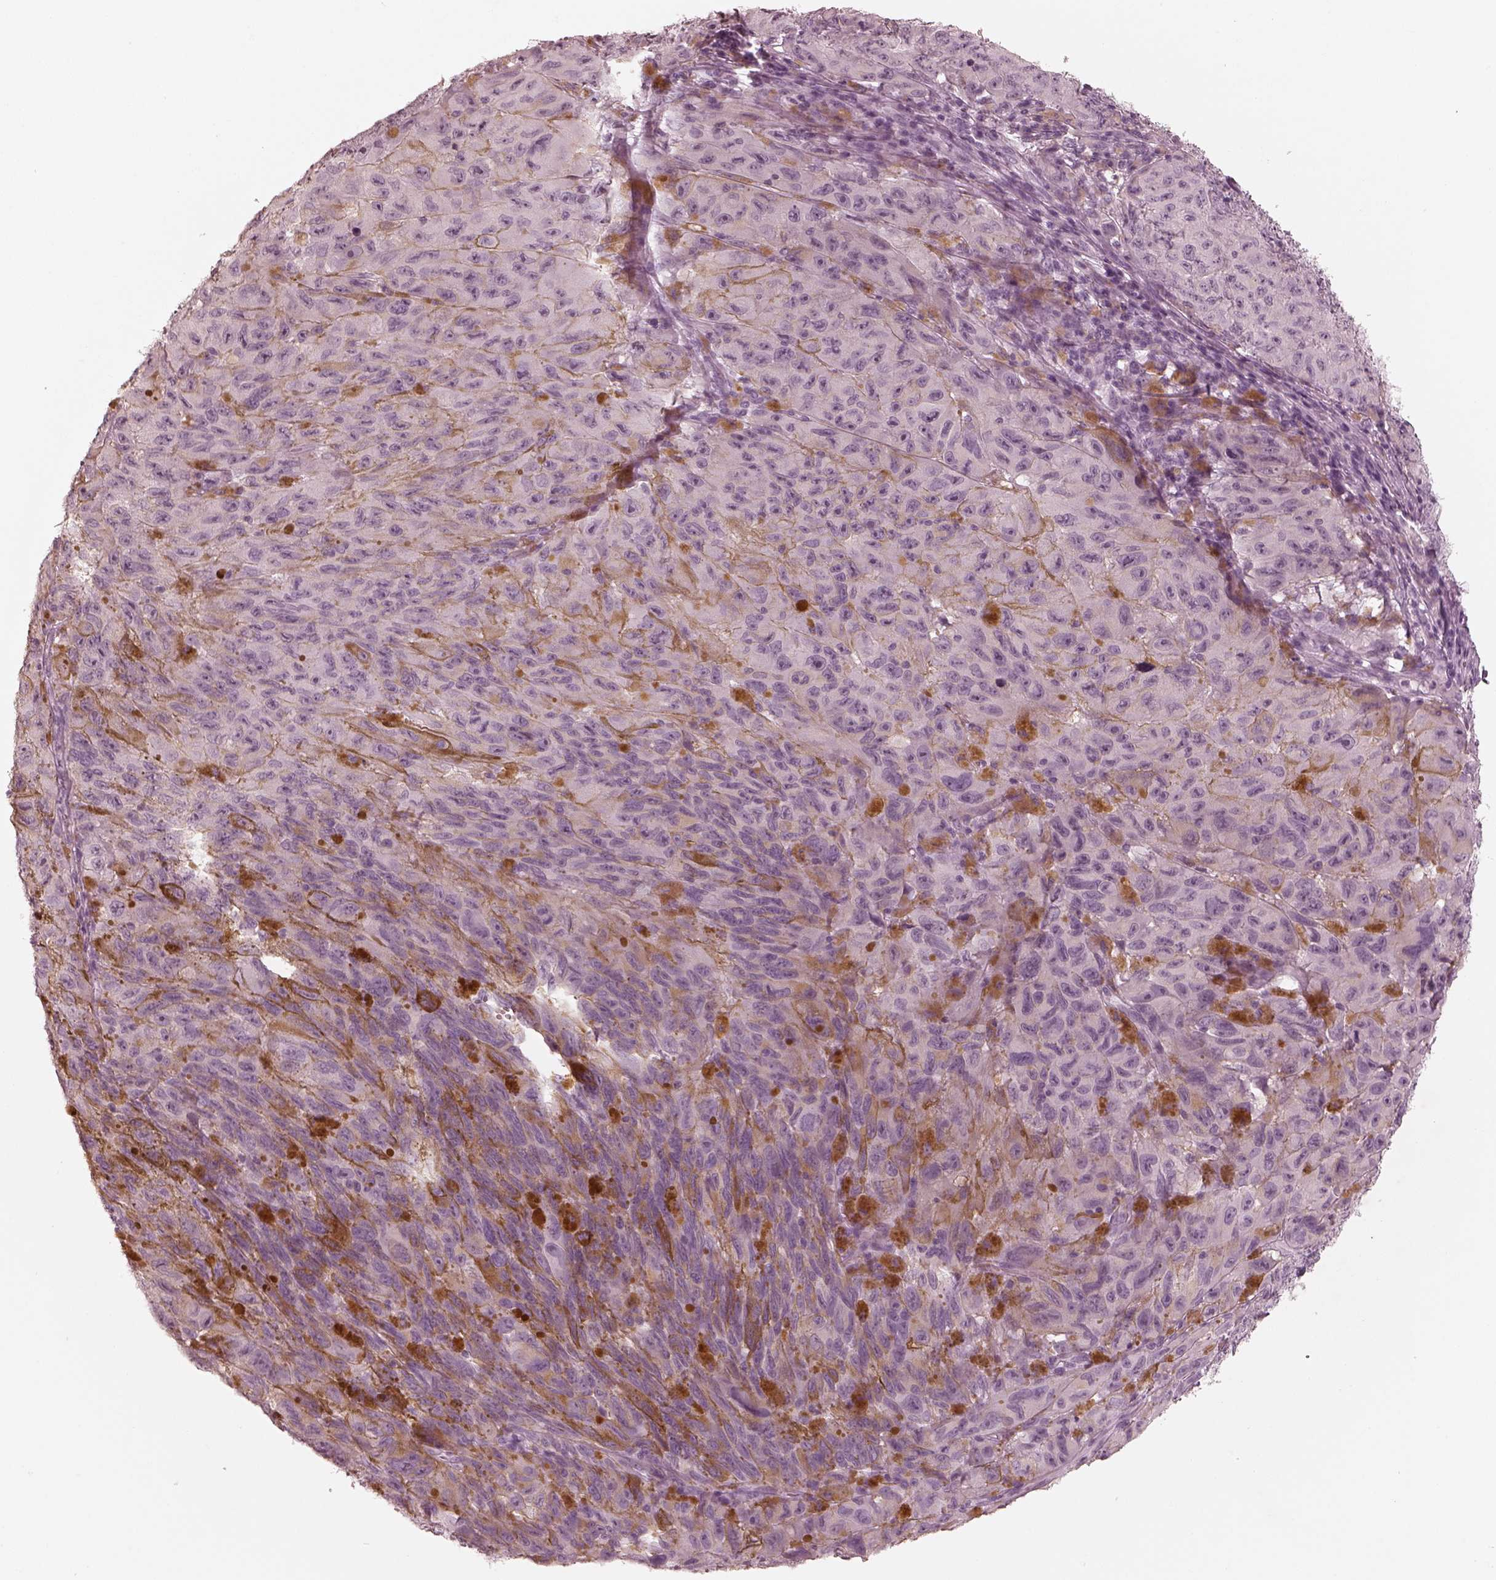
{"staining": {"intensity": "negative", "quantity": "none", "location": "none"}, "tissue": "melanoma", "cell_type": "Tumor cells", "image_type": "cancer", "snomed": [{"axis": "morphology", "description": "Malignant melanoma, NOS"}, {"axis": "topography", "description": "Vulva, labia, clitoris and Bartholin´s gland, NO"}], "caption": "Histopathology image shows no significant protein expression in tumor cells of malignant melanoma. (DAB (3,3'-diaminobenzidine) immunohistochemistry (IHC) with hematoxylin counter stain).", "gene": "CALR3", "patient": {"sex": "female", "age": 75}}